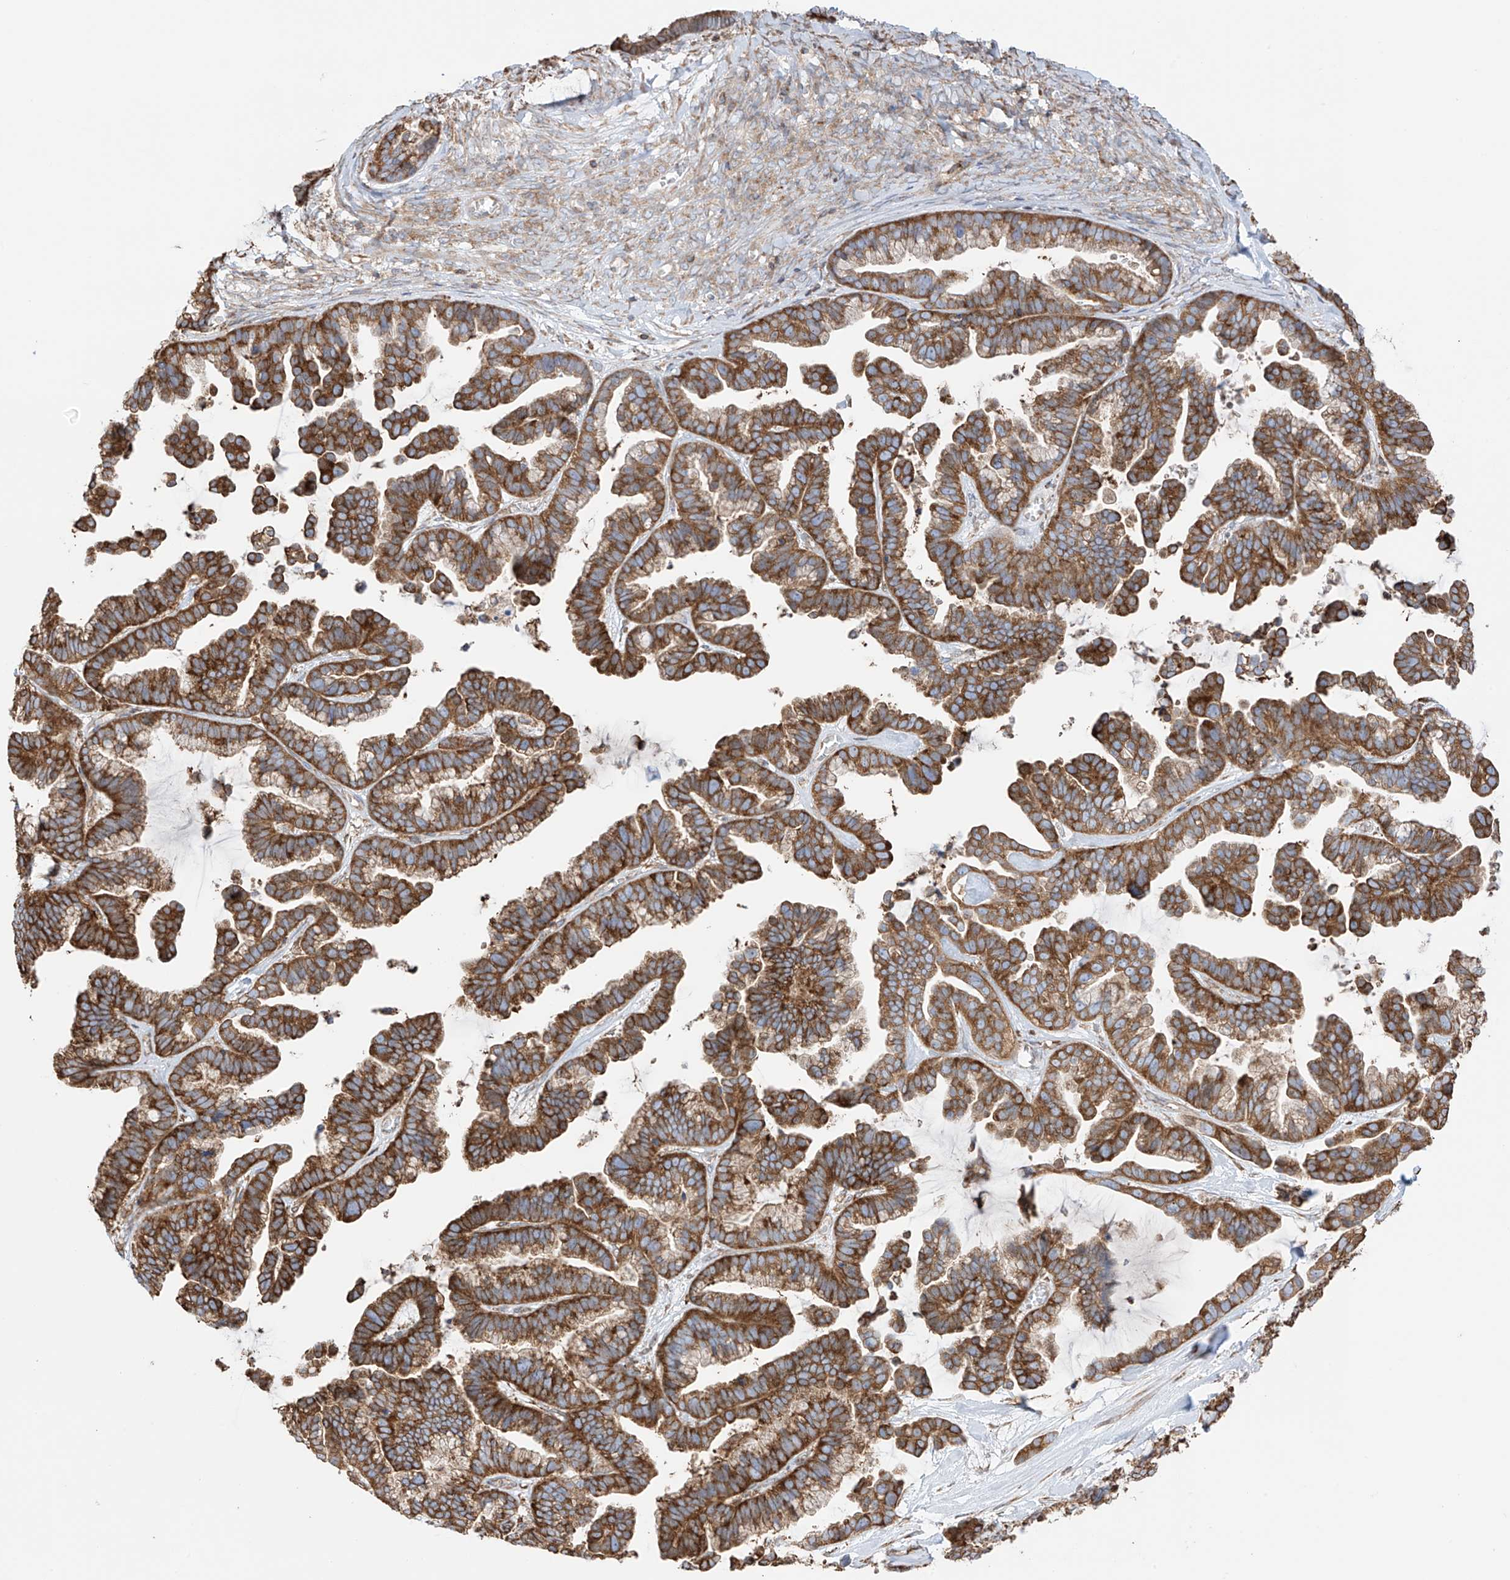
{"staining": {"intensity": "strong", "quantity": ">75%", "location": "cytoplasmic/membranous"}, "tissue": "ovarian cancer", "cell_type": "Tumor cells", "image_type": "cancer", "snomed": [{"axis": "morphology", "description": "Cystadenocarcinoma, serous, NOS"}, {"axis": "topography", "description": "Ovary"}], "caption": "Immunohistochemical staining of ovarian cancer shows strong cytoplasmic/membranous protein staining in approximately >75% of tumor cells. Nuclei are stained in blue.", "gene": "XKR3", "patient": {"sex": "female", "age": 56}}